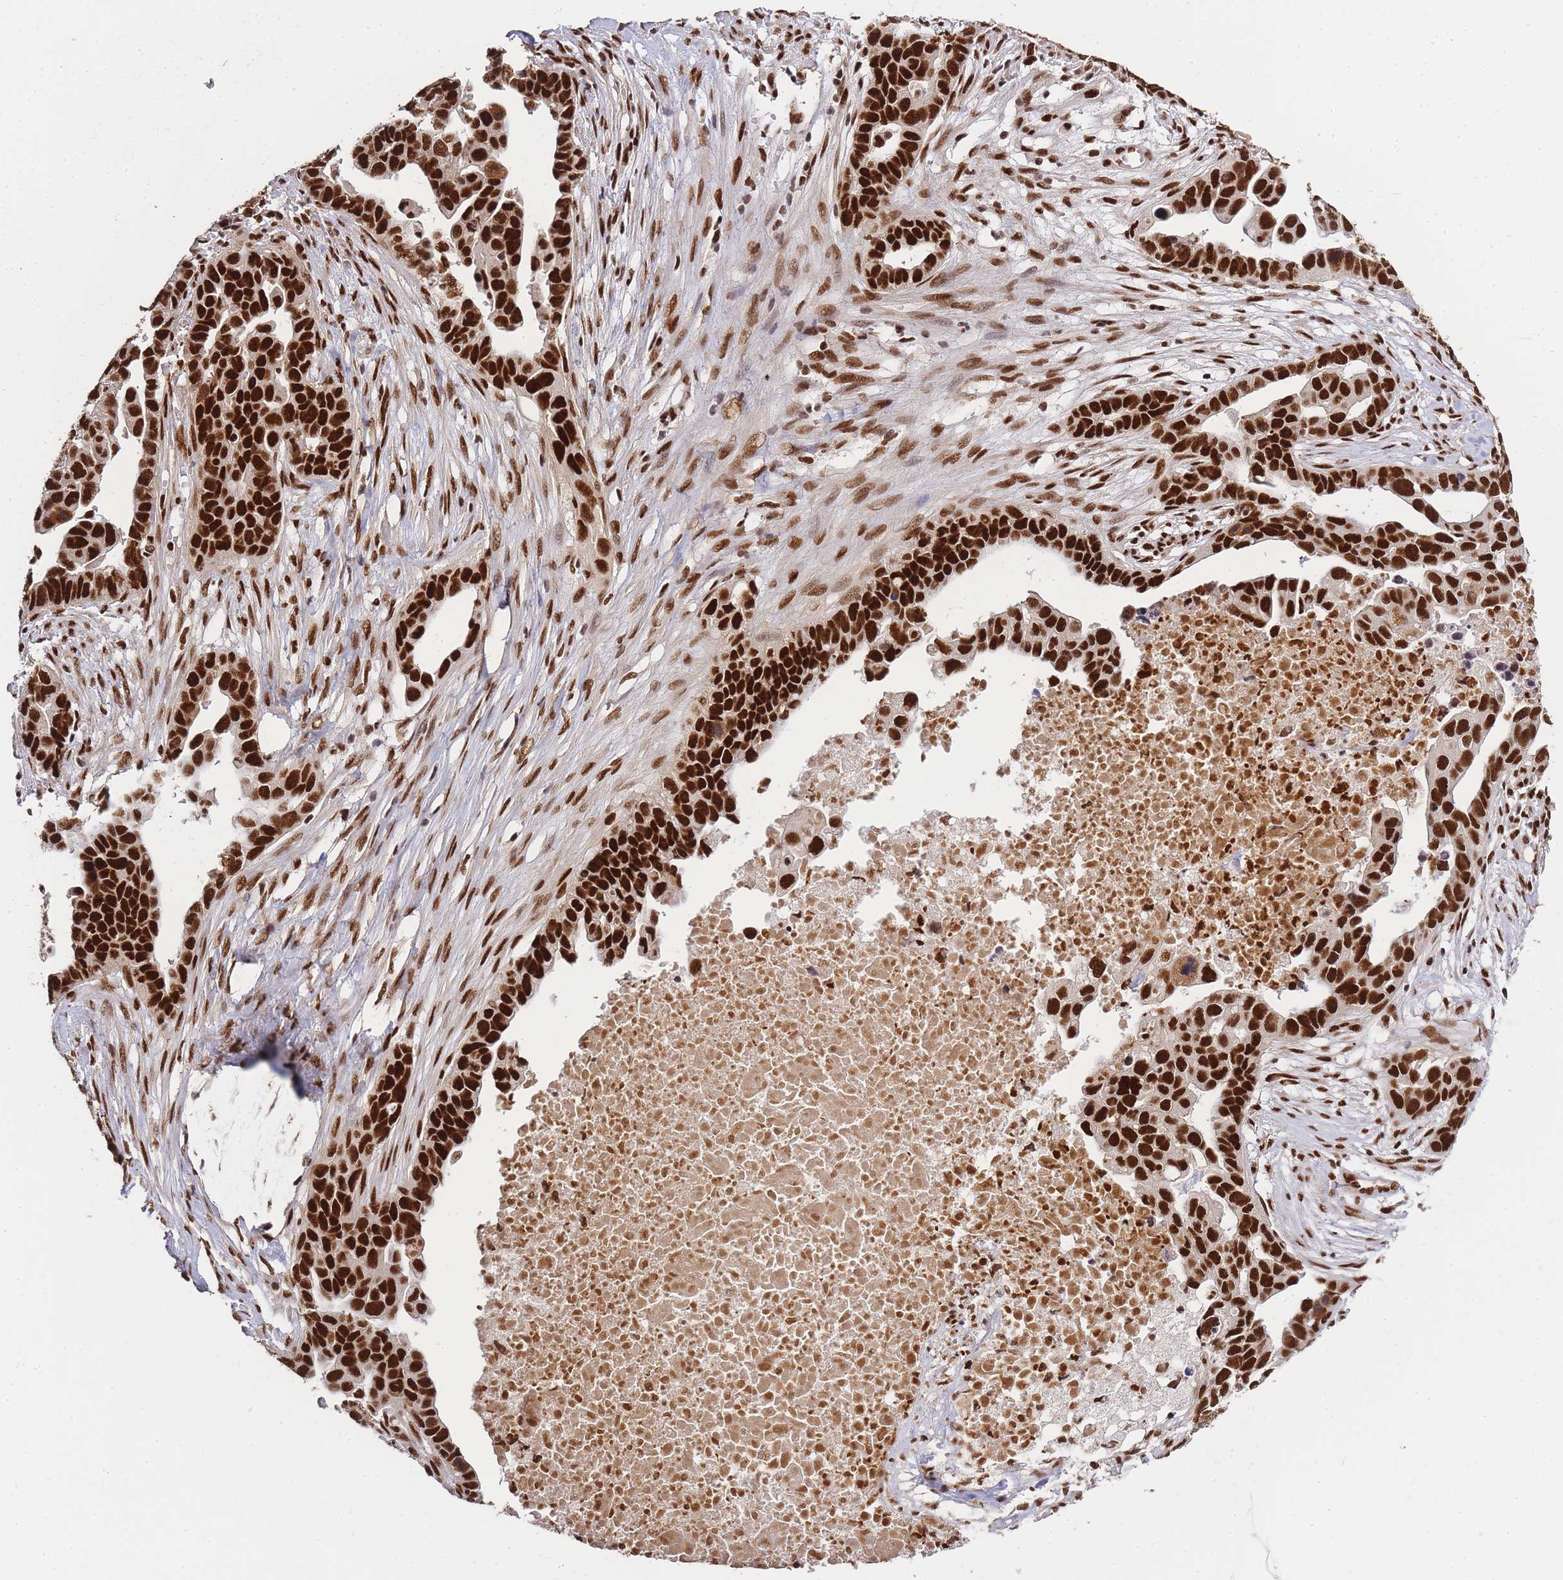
{"staining": {"intensity": "strong", "quantity": ">75%", "location": "nuclear"}, "tissue": "ovarian cancer", "cell_type": "Tumor cells", "image_type": "cancer", "snomed": [{"axis": "morphology", "description": "Cystadenocarcinoma, serous, NOS"}, {"axis": "topography", "description": "Ovary"}], "caption": "The immunohistochemical stain shows strong nuclear expression in tumor cells of ovarian serous cystadenocarcinoma tissue.", "gene": "PRKDC", "patient": {"sex": "female", "age": 54}}